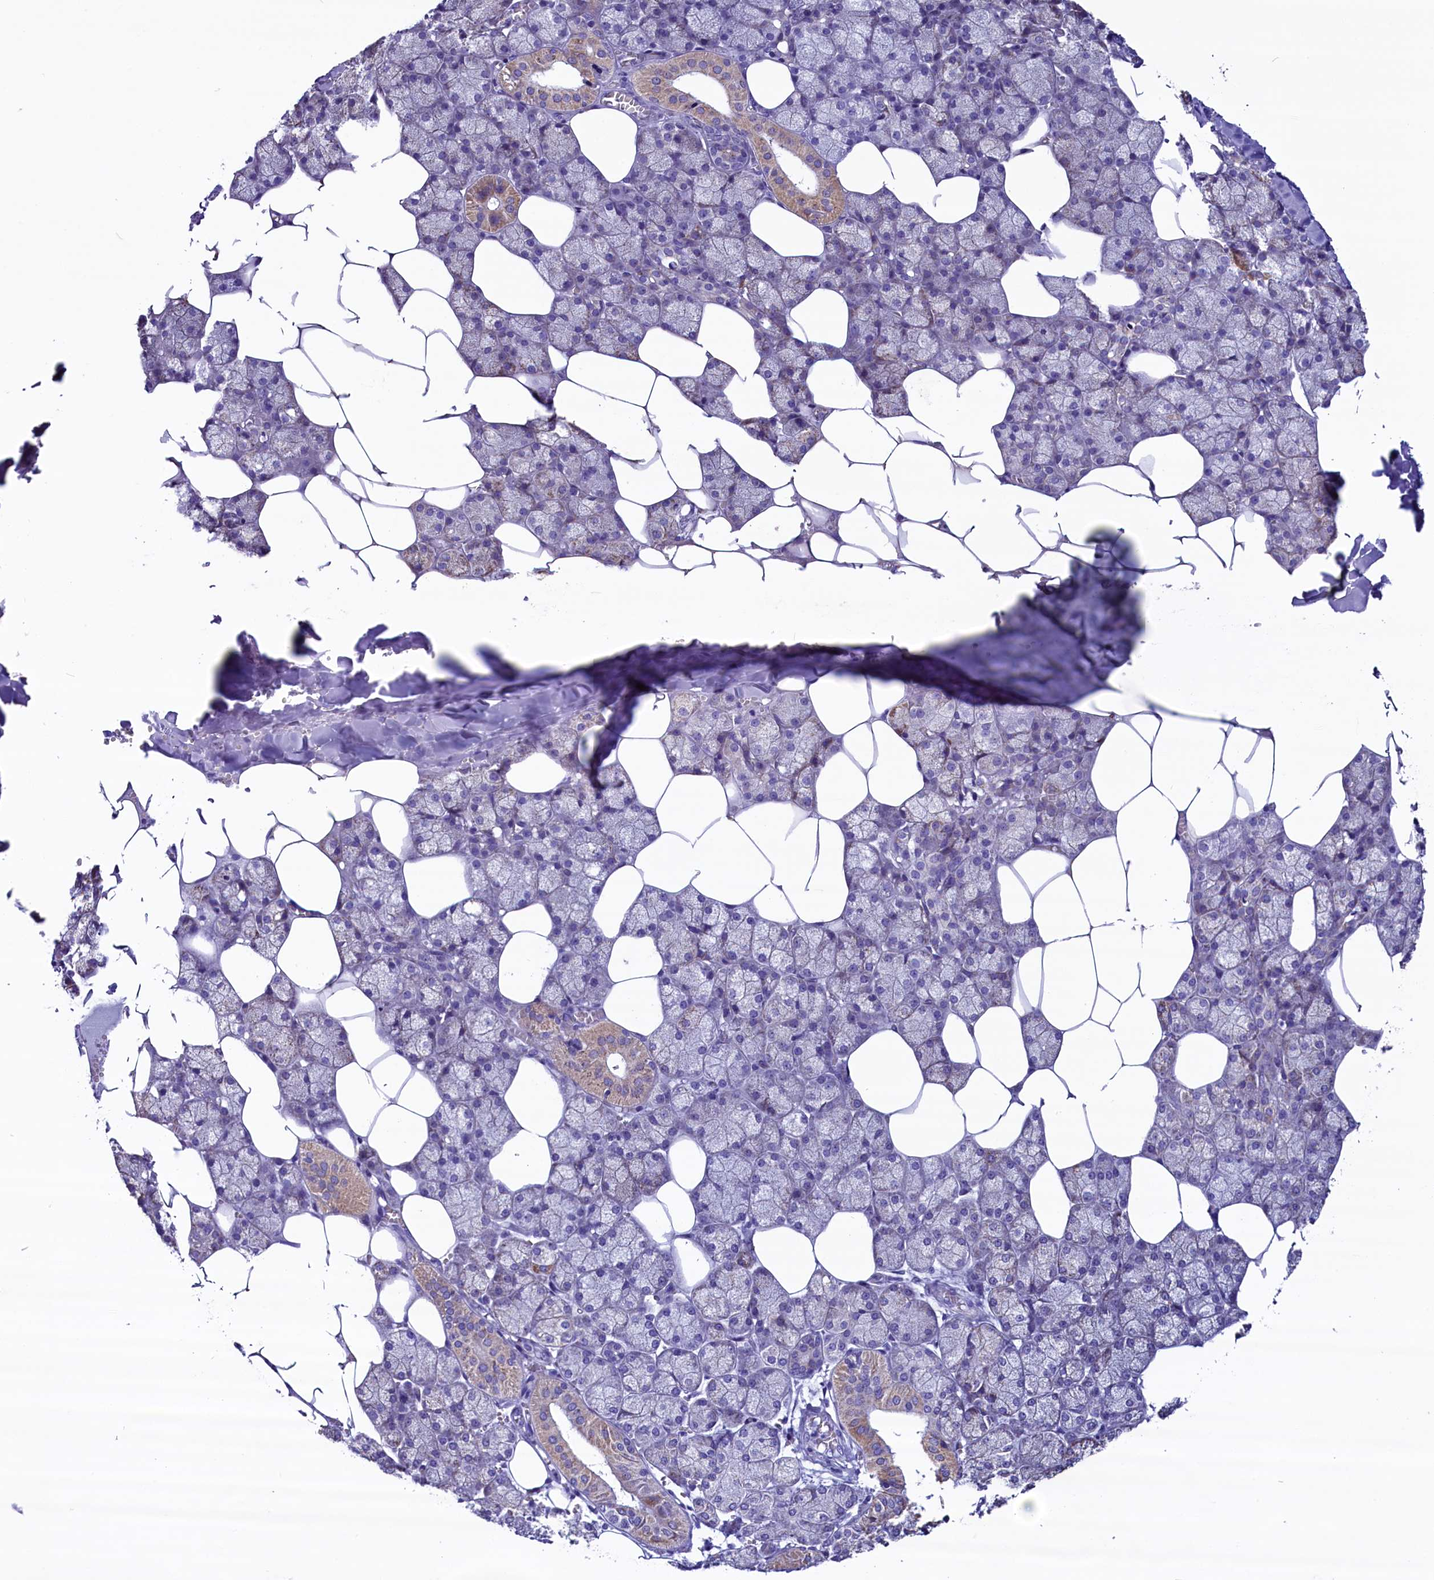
{"staining": {"intensity": "weak", "quantity": "<25%", "location": "cytoplasmic/membranous"}, "tissue": "salivary gland", "cell_type": "Glandular cells", "image_type": "normal", "snomed": [{"axis": "morphology", "description": "Normal tissue, NOS"}, {"axis": "topography", "description": "Salivary gland"}], "caption": "Immunohistochemistry (IHC) of unremarkable human salivary gland exhibits no staining in glandular cells.", "gene": "SCD5", "patient": {"sex": "male", "age": 62}}